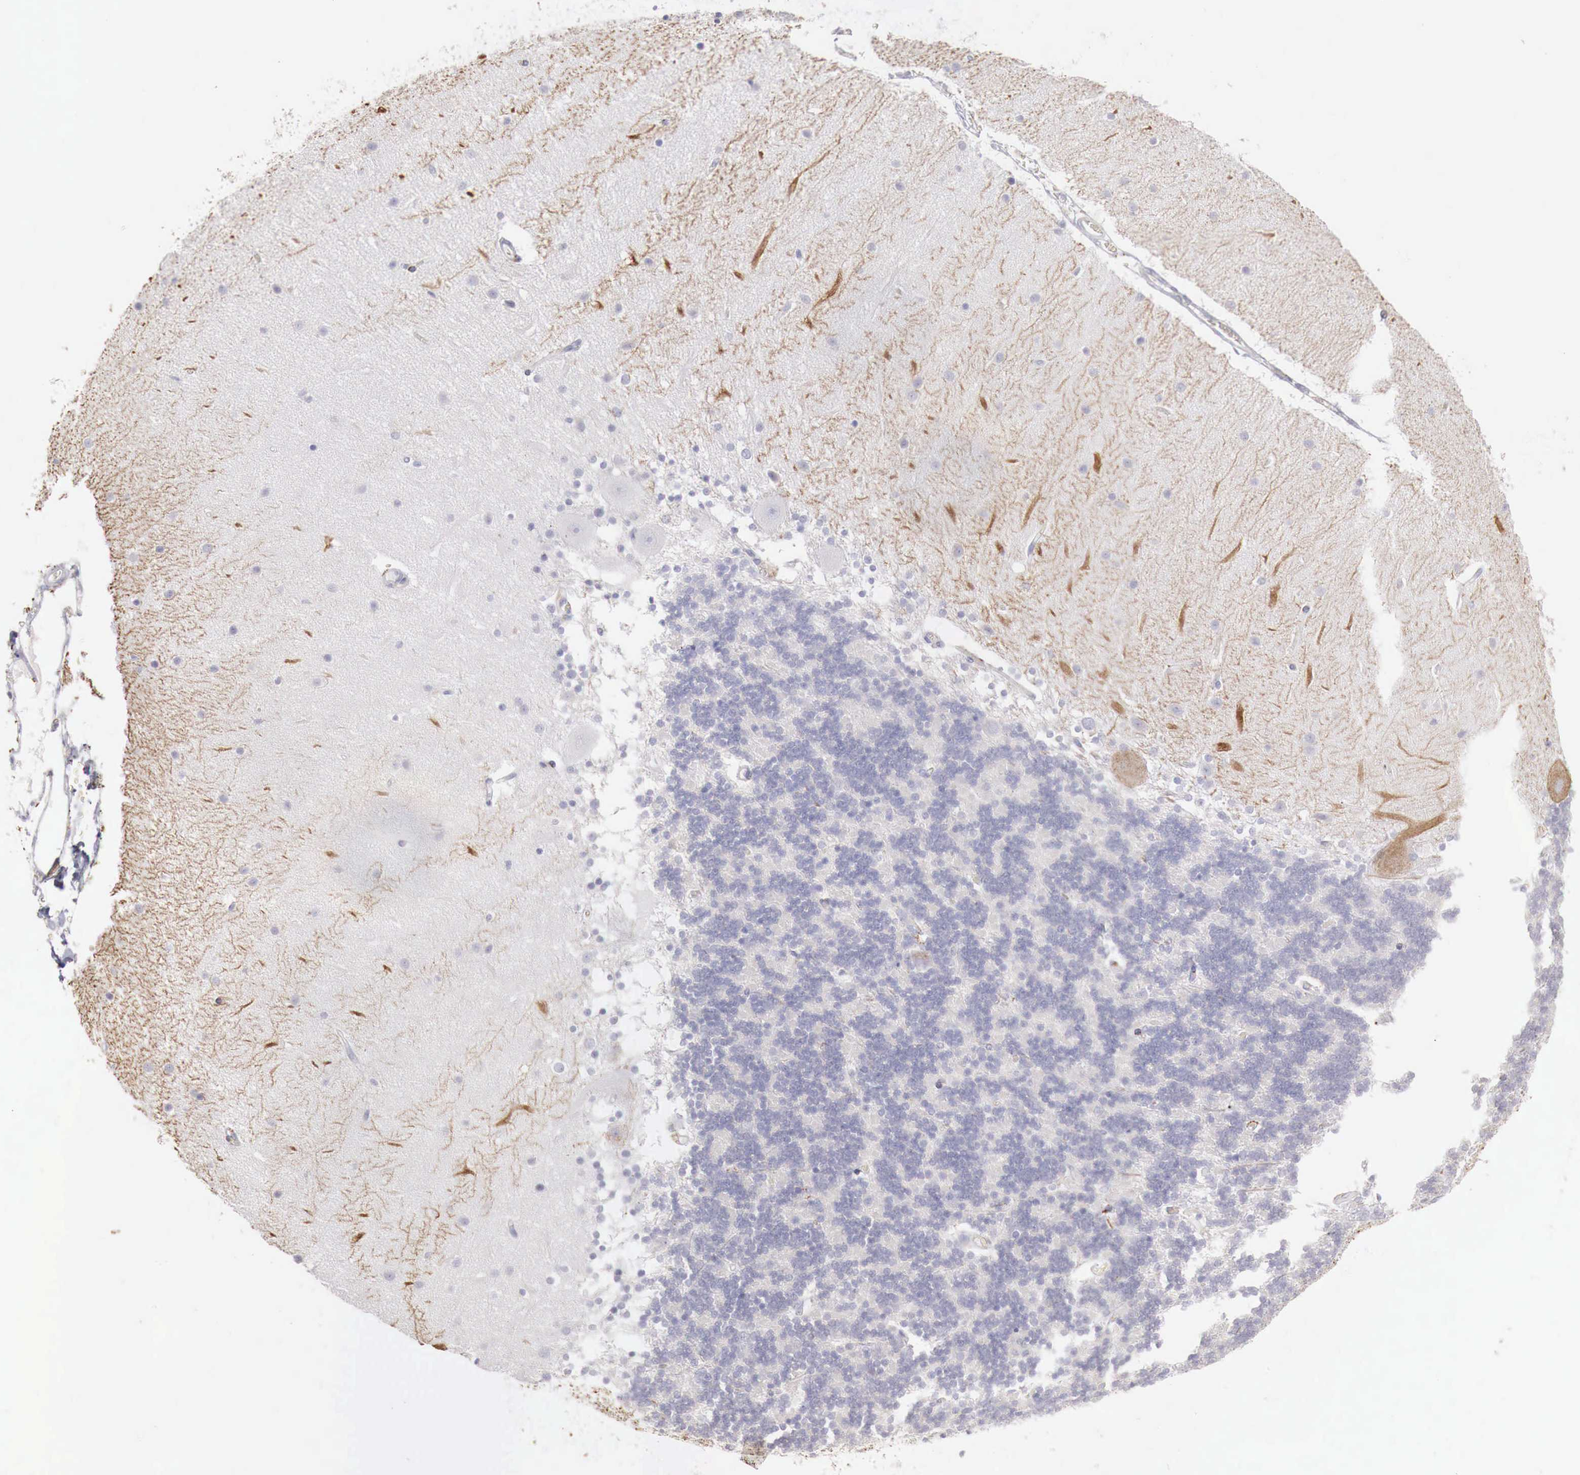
{"staining": {"intensity": "negative", "quantity": "none", "location": "none"}, "tissue": "cerebellum", "cell_type": "Cells in granular layer", "image_type": "normal", "snomed": [{"axis": "morphology", "description": "Normal tissue, NOS"}, {"axis": "topography", "description": "Cerebellum"}], "caption": "The micrograph shows no staining of cells in granular layer in benign cerebellum.", "gene": "GLA", "patient": {"sex": "female", "age": 54}}